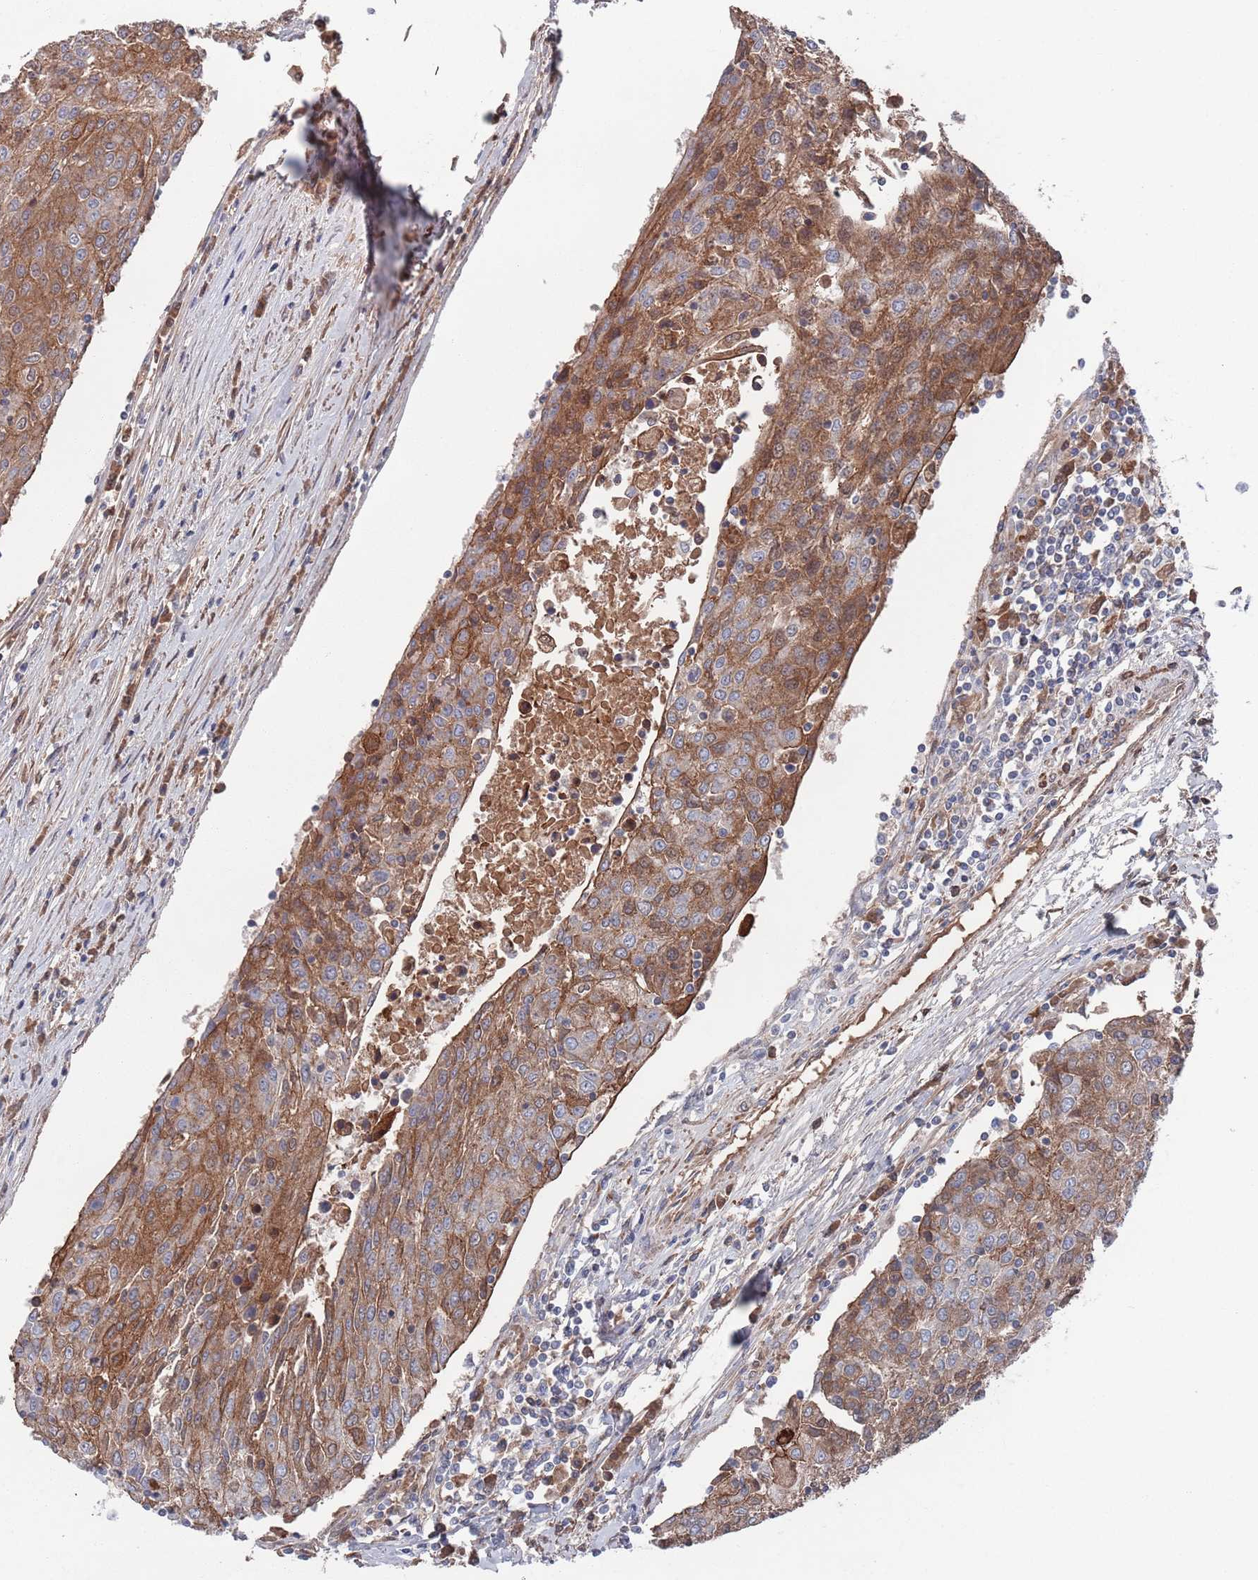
{"staining": {"intensity": "moderate", "quantity": "25%-75%", "location": "cytoplasmic/membranous"}, "tissue": "urothelial cancer", "cell_type": "Tumor cells", "image_type": "cancer", "snomed": [{"axis": "morphology", "description": "Urothelial carcinoma, High grade"}, {"axis": "topography", "description": "Urinary bladder"}], "caption": "The histopathology image displays a brown stain indicating the presence of a protein in the cytoplasmic/membranous of tumor cells in urothelial carcinoma (high-grade). (DAB (3,3'-diaminobenzidine) IHC, brown staining for protein, blue staining for nuclei).", "gene": "PLEKHA4", "patient": {"sex": "female", "age": 85}}